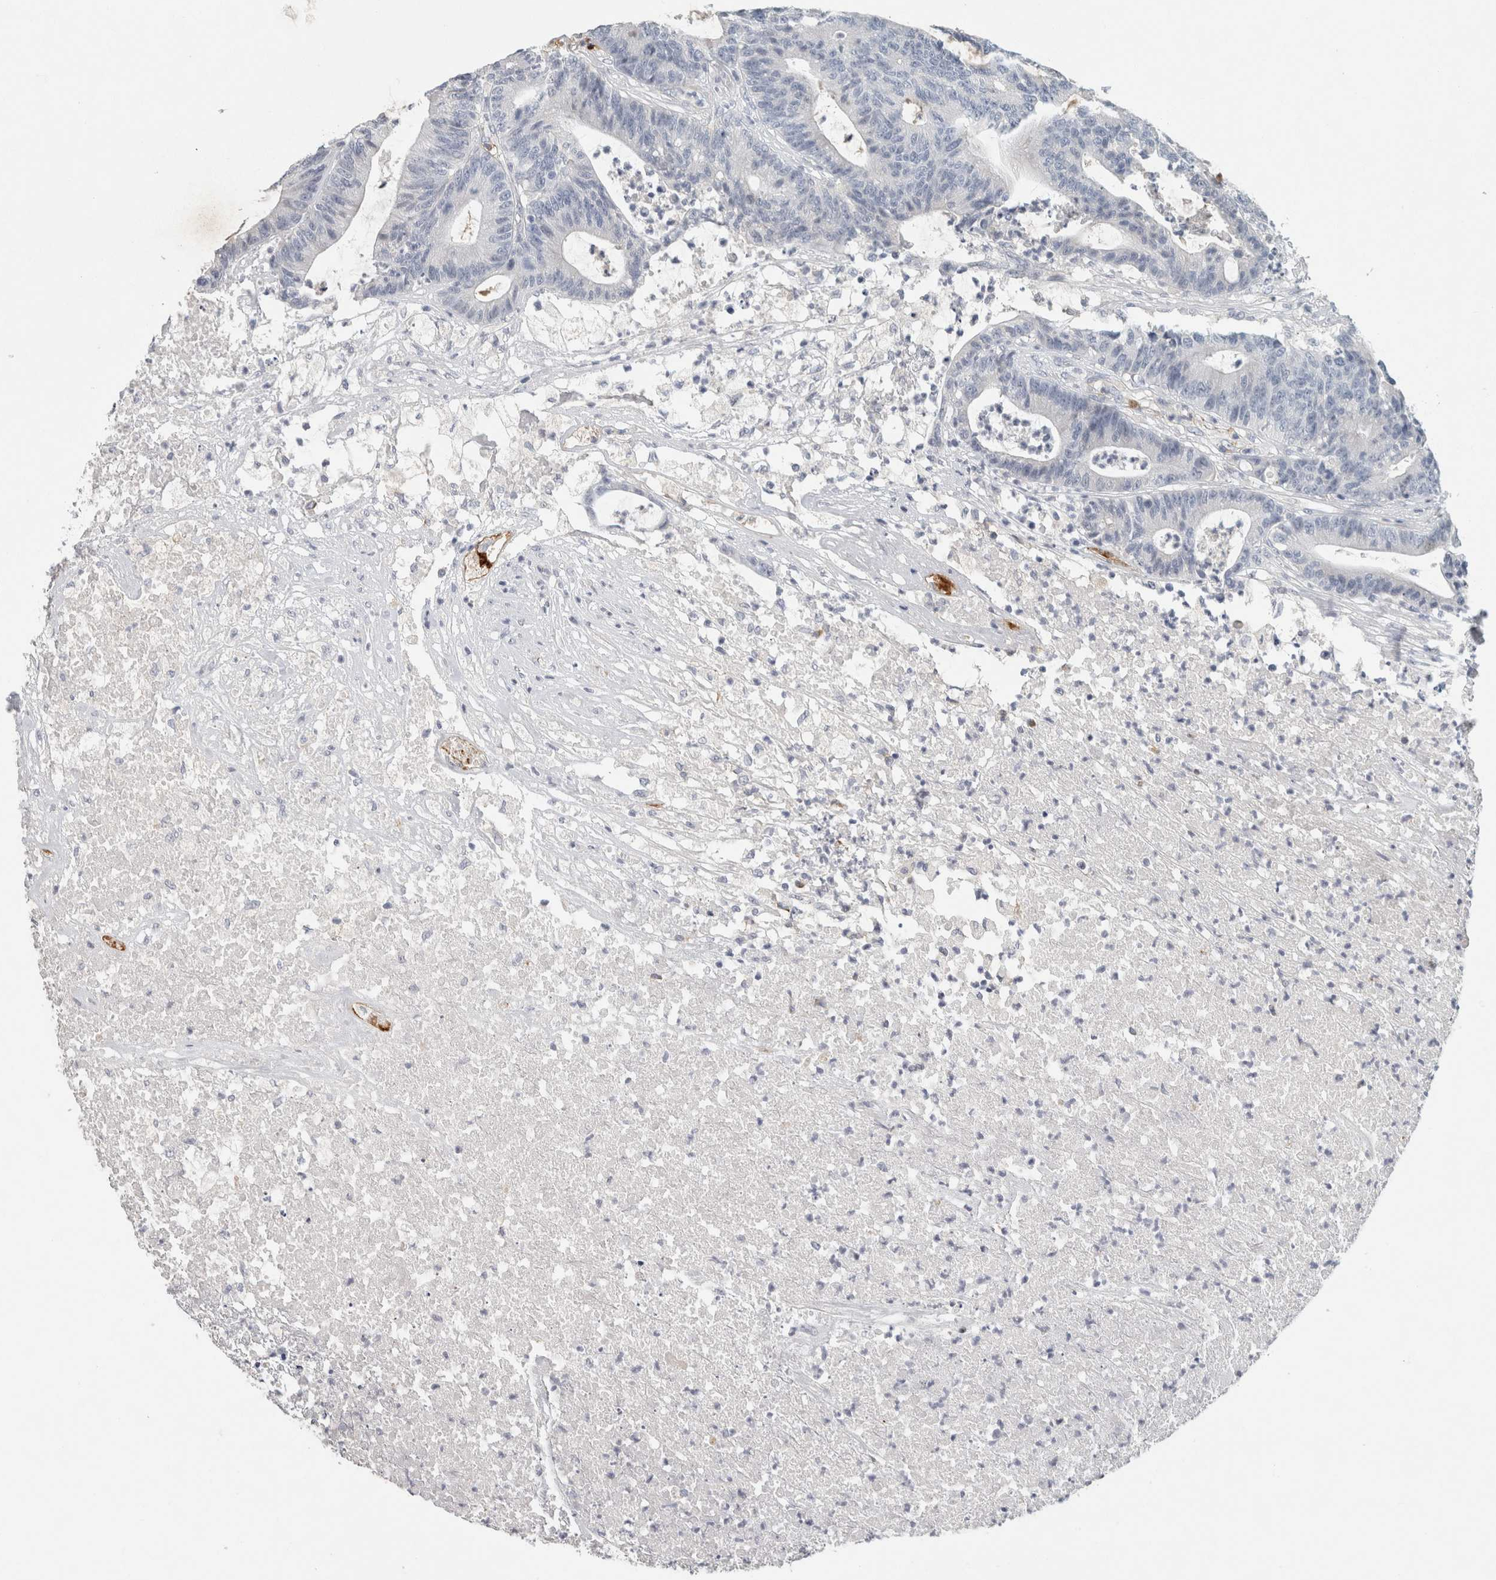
{"staining": {"intensity": "negative", "quantity": "none", "location": "none"}, "tissue": "colorectal cancer", "cell_type": "Tumor cells", "image_type": "cancer", "snomed": [{"axis": "morphology", "description": "Adenocarcinoma, NOS"}, {"axis": "topography", "description": "Colon"}], "caption": "IHC micrograph of neoplastic tissue: colorectal cancer (adenocarcinoma) stained with DAB displays no significant protein expression in tumor cells.", "gene": "CD36", "patient": {"sex": "female", "age": 84}}